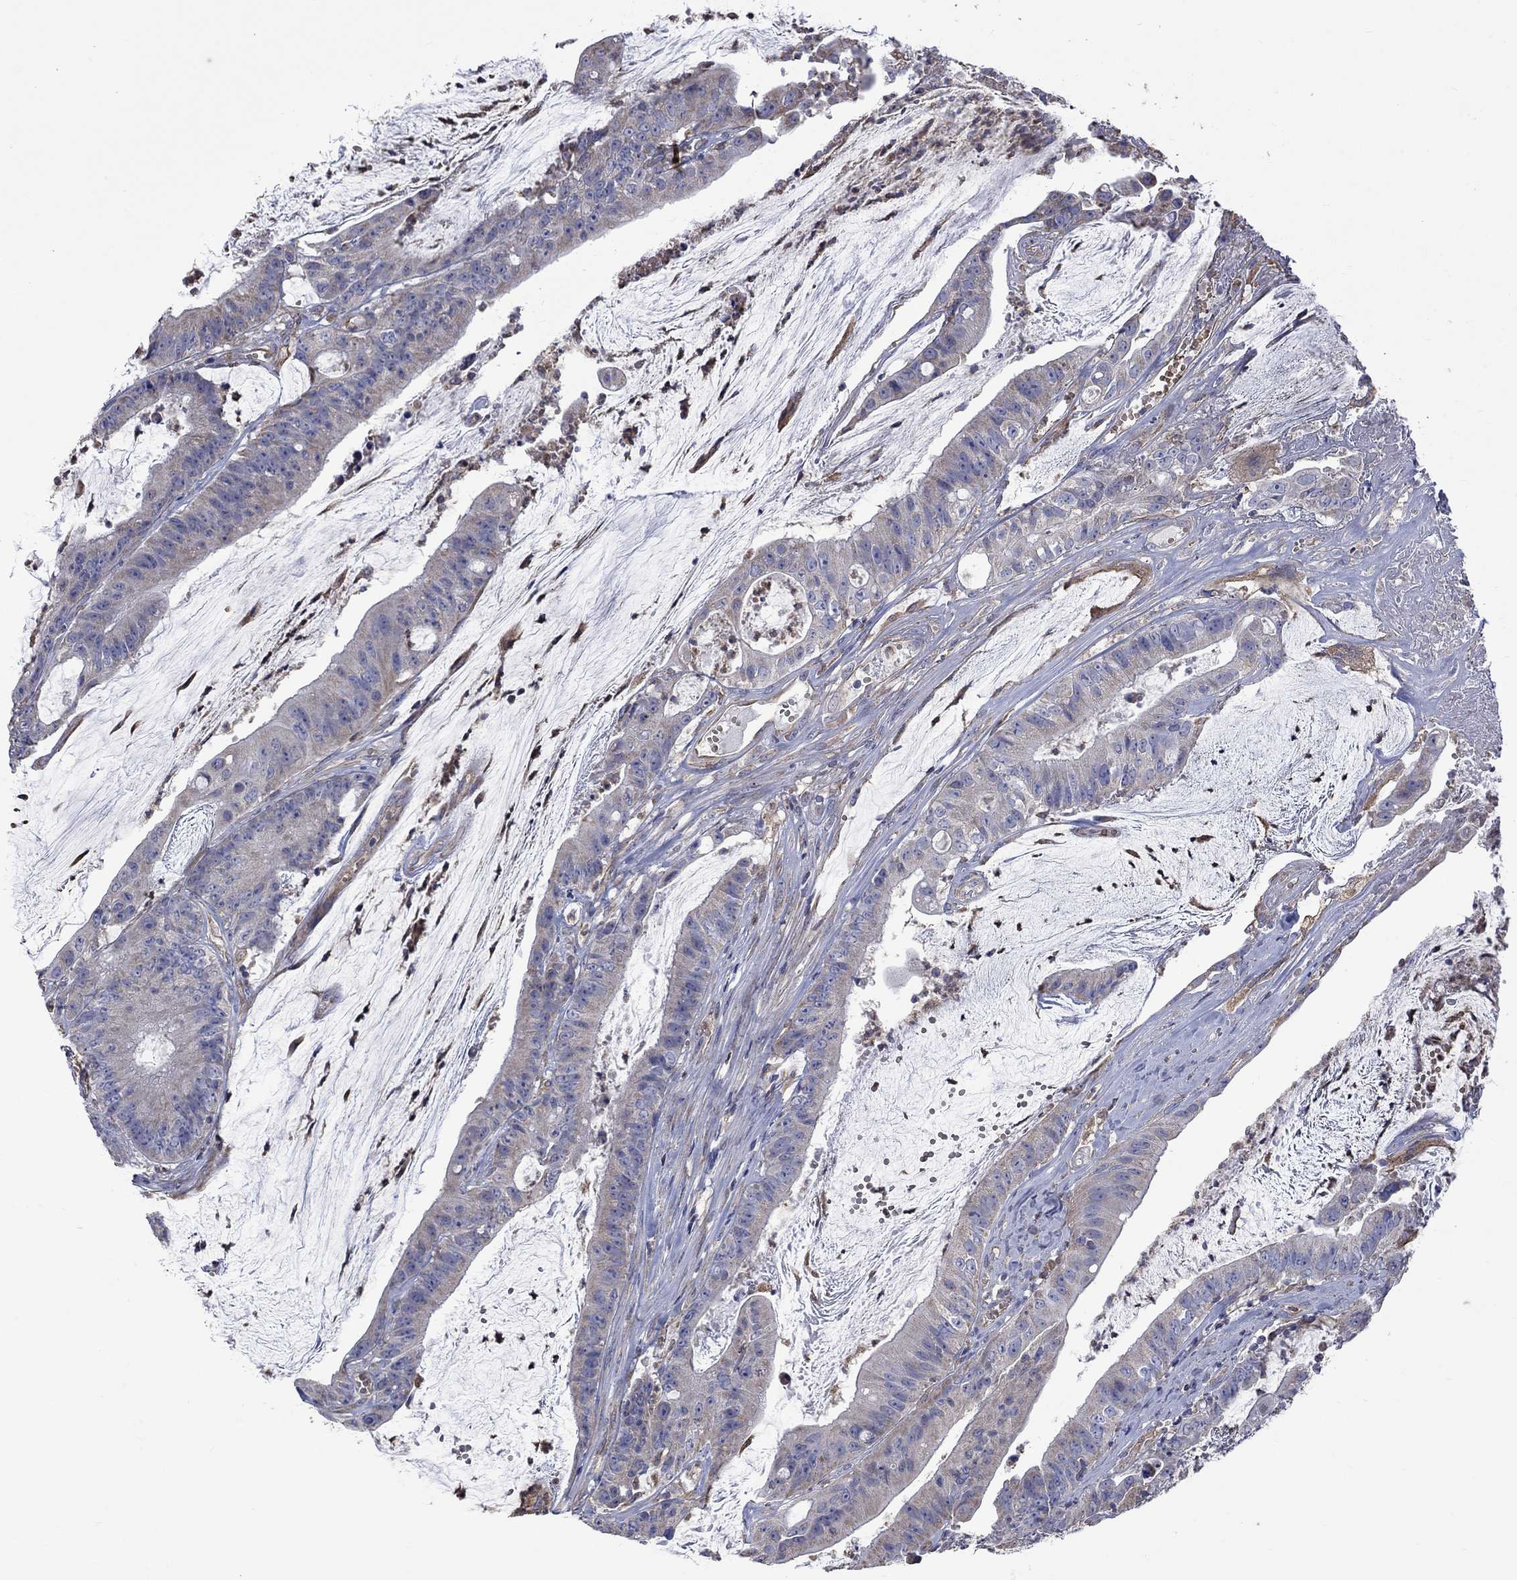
{"staining": {"intensity": "weak", "quantity": "25%-75%", "location": "cytoplasmic/membranous"}, "tissue": "colorectal cancer", "cell_type": "Tumor cells", "image_type": "cancer", "snomed": [{"axis": "morphology", "description": "Adenocarcinoma, NOS"}, {"axis": "topography", "description": "Colon"}], "caption": "Colorectal cancer stained for a protein reveals weak cytoplasmic/membranous positivity in tumor cells. Nuclei are stained in blue.", "gene": "CAMKK2", "patient": {"sex": "female", "age": 69}}